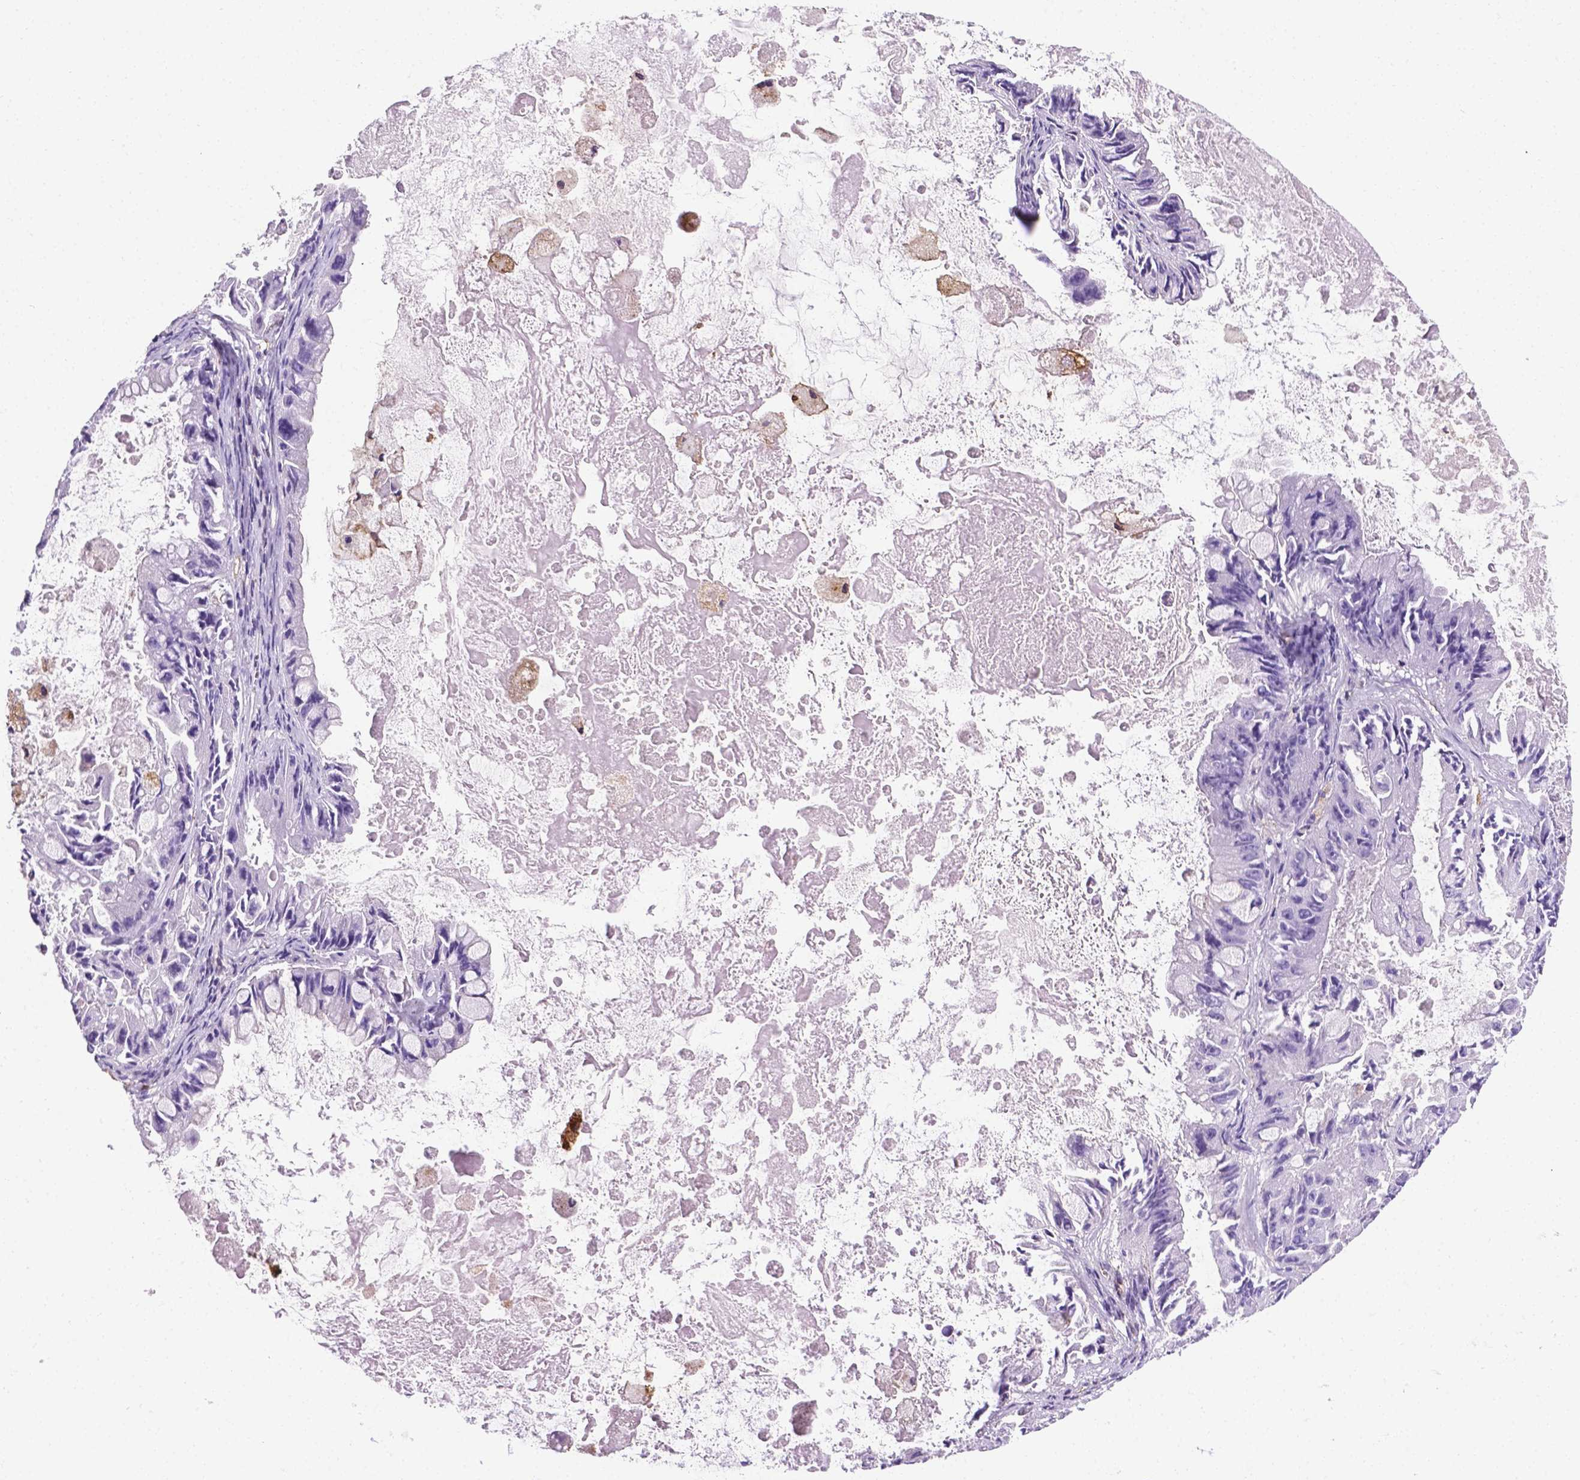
{"staining": {"intensity": "negative", "quantity": "none", "location": "none"}, "tissue": "ovarian cancer", "cell_type": "Tumor cells", "image_type": "cancer", "snomed": [{"axis": "morphology", "description": "Cystadenocarcinoma, mucinous, NOS"}, {"axis": "topography", "description": "Ovary"}], "caption": "This is an immunohistochemistry photomicrograph of ovarian cancer. There is no staining in tumor cells.", "gene": "APOE", "patient": {"sex": "female", "age": 61}}